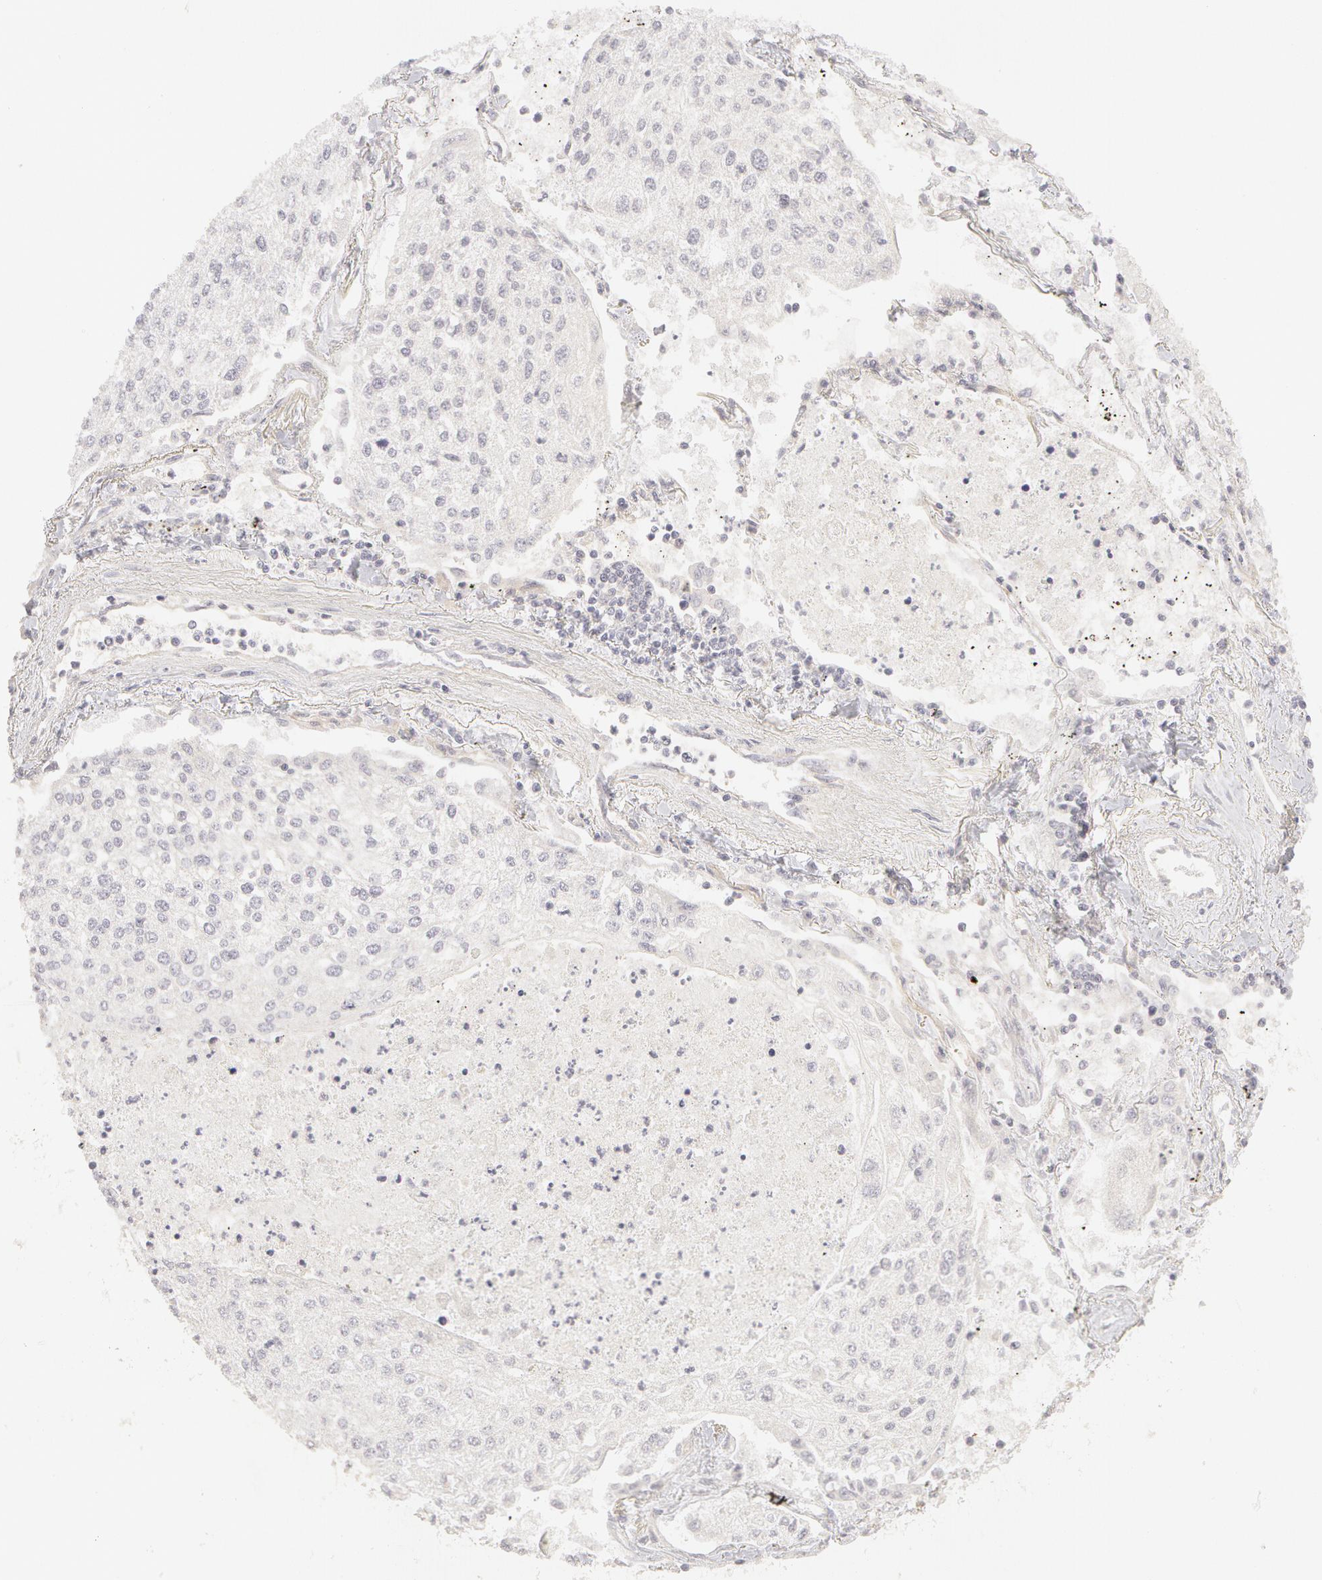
{"staining": {"intensity": "negative", "quantity": "none", "location": "none"}, "tissue": "lung cancer", "cell_type": "Tumor cells", "image_type": "cancer", "snomed": [{"axis": "morphology", "description": "Squamous cell carcinoma, NOS"}, {"axis": "topography", "description": "Lung"}], "caption": "Immunohistochemistry (IHC) photomicrograph of neoplastic tissue: lung squamous cell carcinoma stained with DAB (3,3'-diaminobenzidine) displays no significant protein expression in tumor cells.", "gene": "ABCB1", "patient": {"sex": "male", "age": 75}}